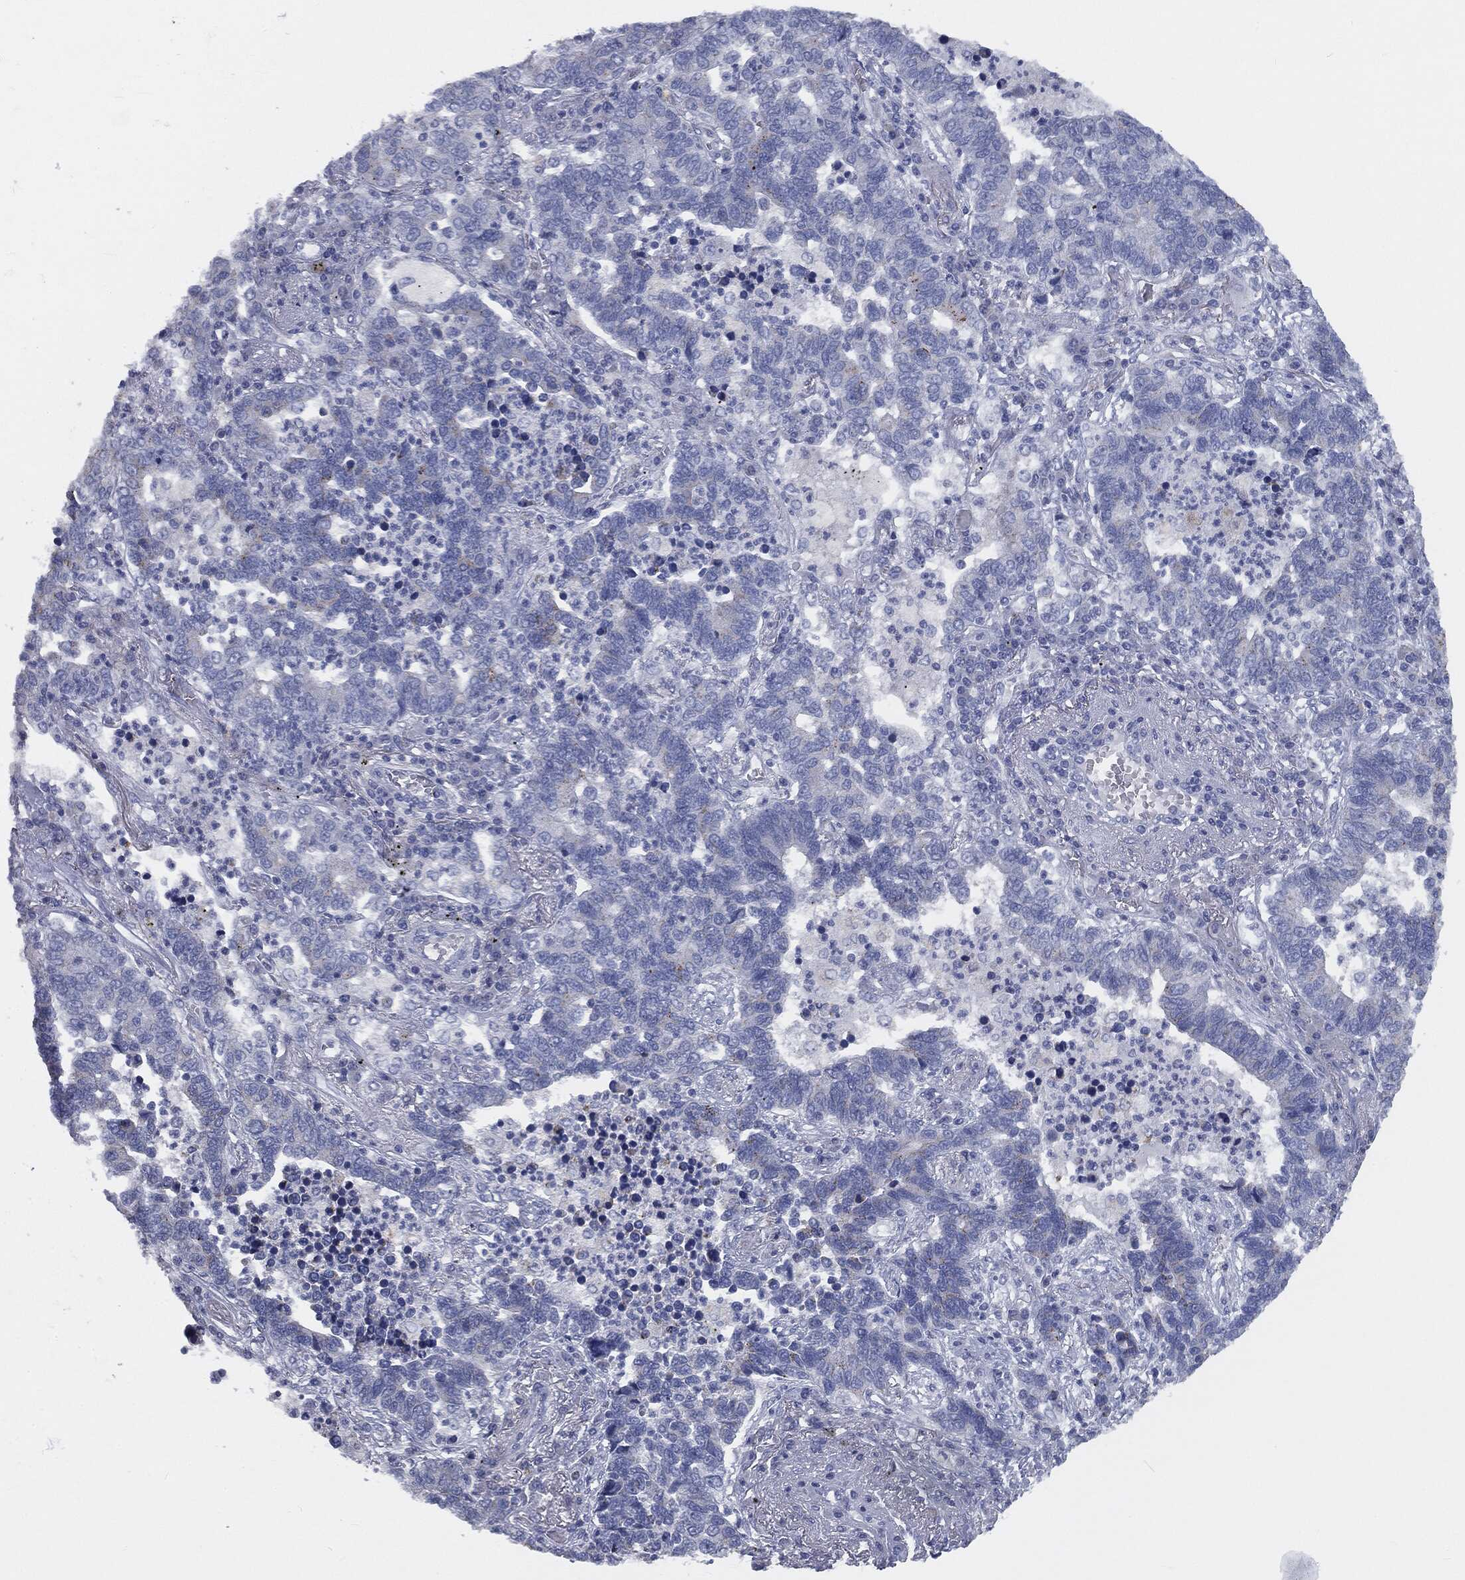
{"staining": {"intensity": "negative", "quantity": "none", "location": "none"}, "tissue": "lung cancer", "cell_type": "Tumor cells", "image_type": "cancer", "snomed": [{"axis": "morphology", "description": "Adenocarcinoma, NOS"}, {"axis": "topography", "description": "Lung"}], "caption": "The IHC photomicrograph has no significant expression in tumor cells of lung adenocarcinoma tissue.", "gene": "CAV3", "patient": {"sex": "female", "age": 57}}